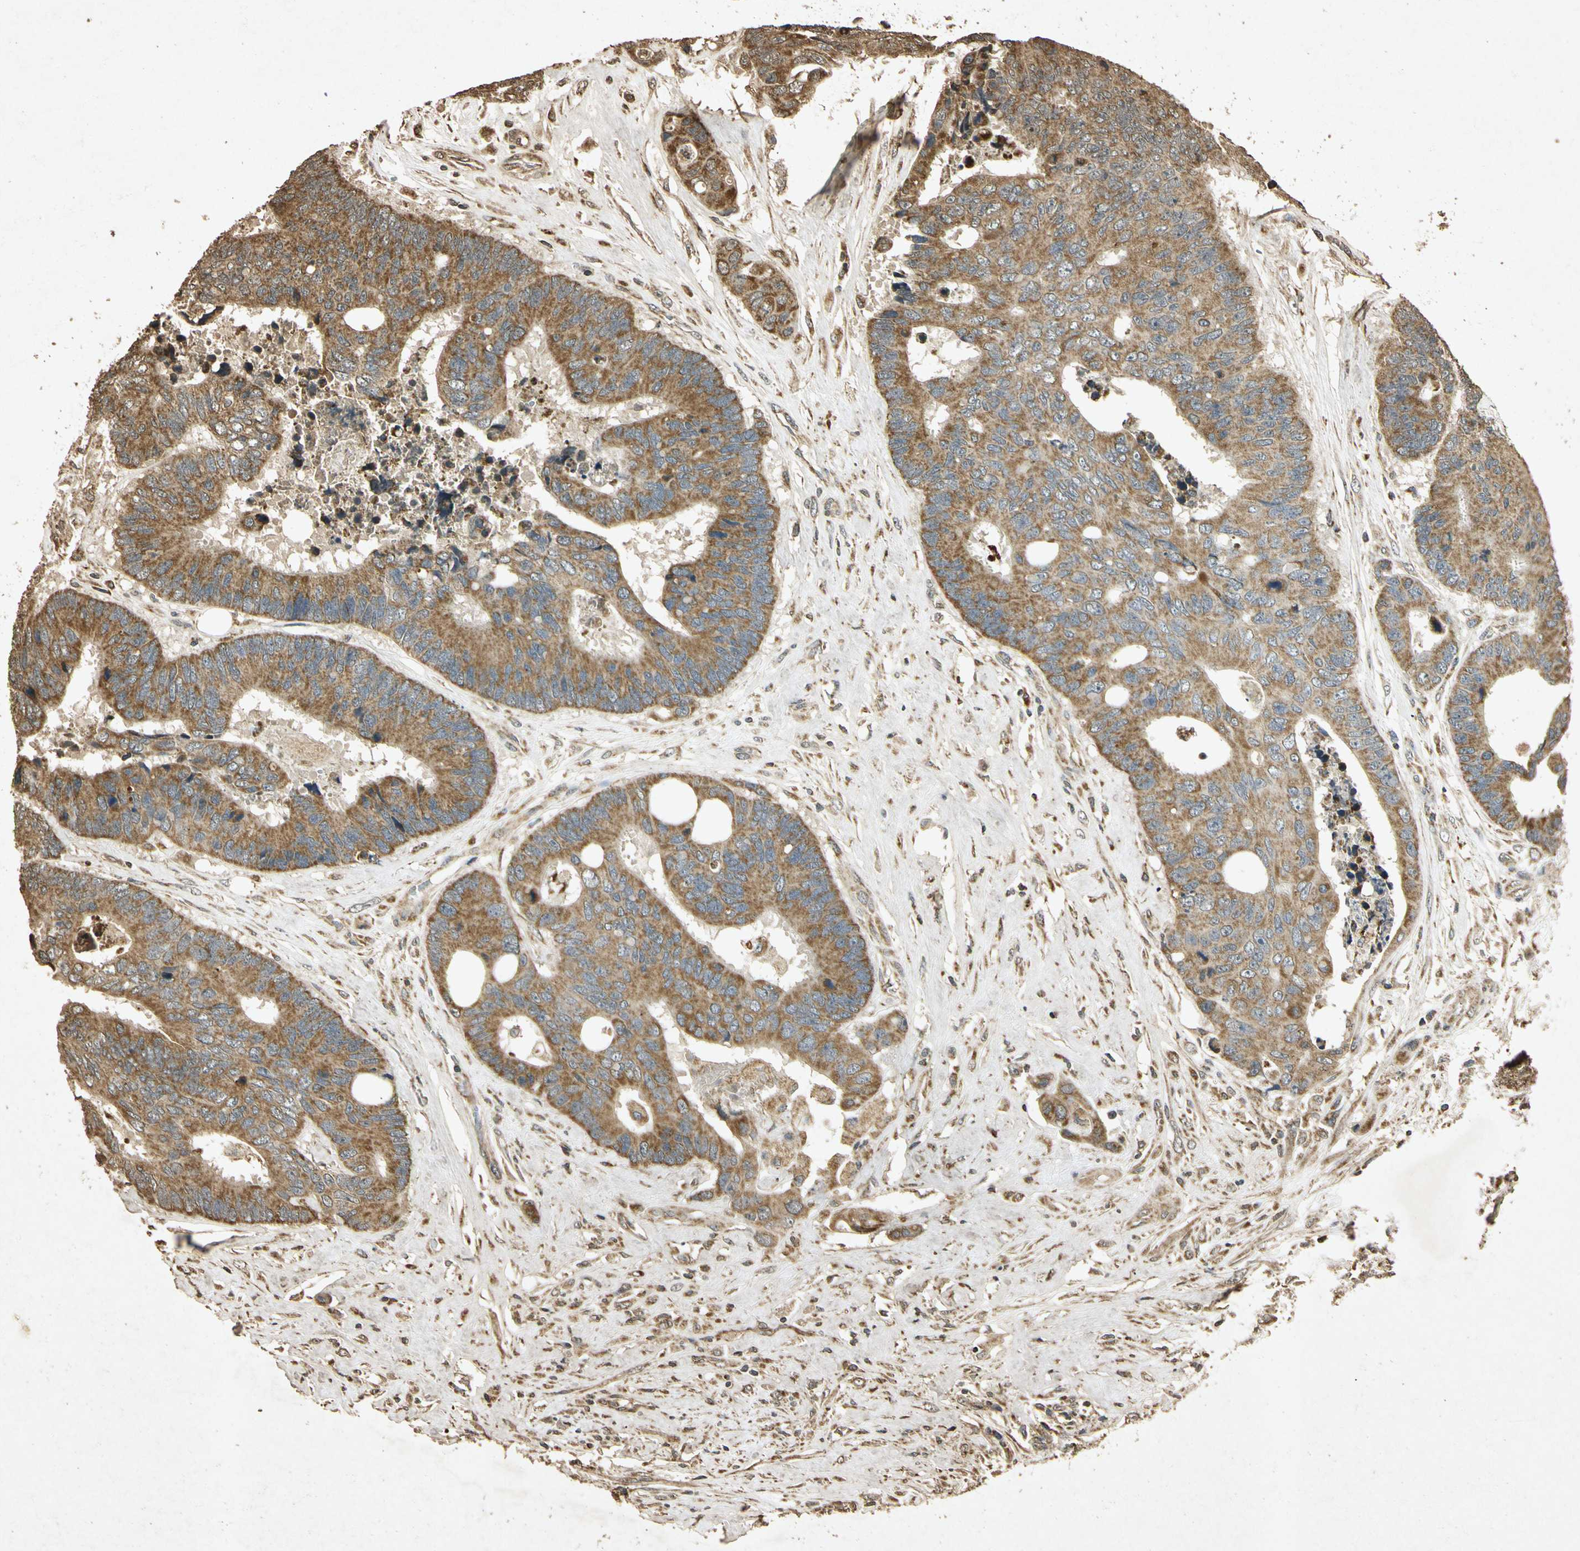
{"staining": {"intensity": "strong", "quantity": ">75%", "location": "cytoplasmic/membranous"}, "tissue": "colorectal cancer", "cell_type": "Tumor cells", "image_type": "cancer", "snomed": [{"axis": "morphology", "description": "Adenocarcinoma, NOS"}, {"axis": "topography", "description": "Rectum"}], "caption": "DAB immunohistochemical staining of human colorectal adenocarcinoma reveals strong cytoplasmic/membranous protein positivity in approximately >75% of tumor cells.", "gene": "PRDX3", "patient": {"sex": "male", "age": 55}}